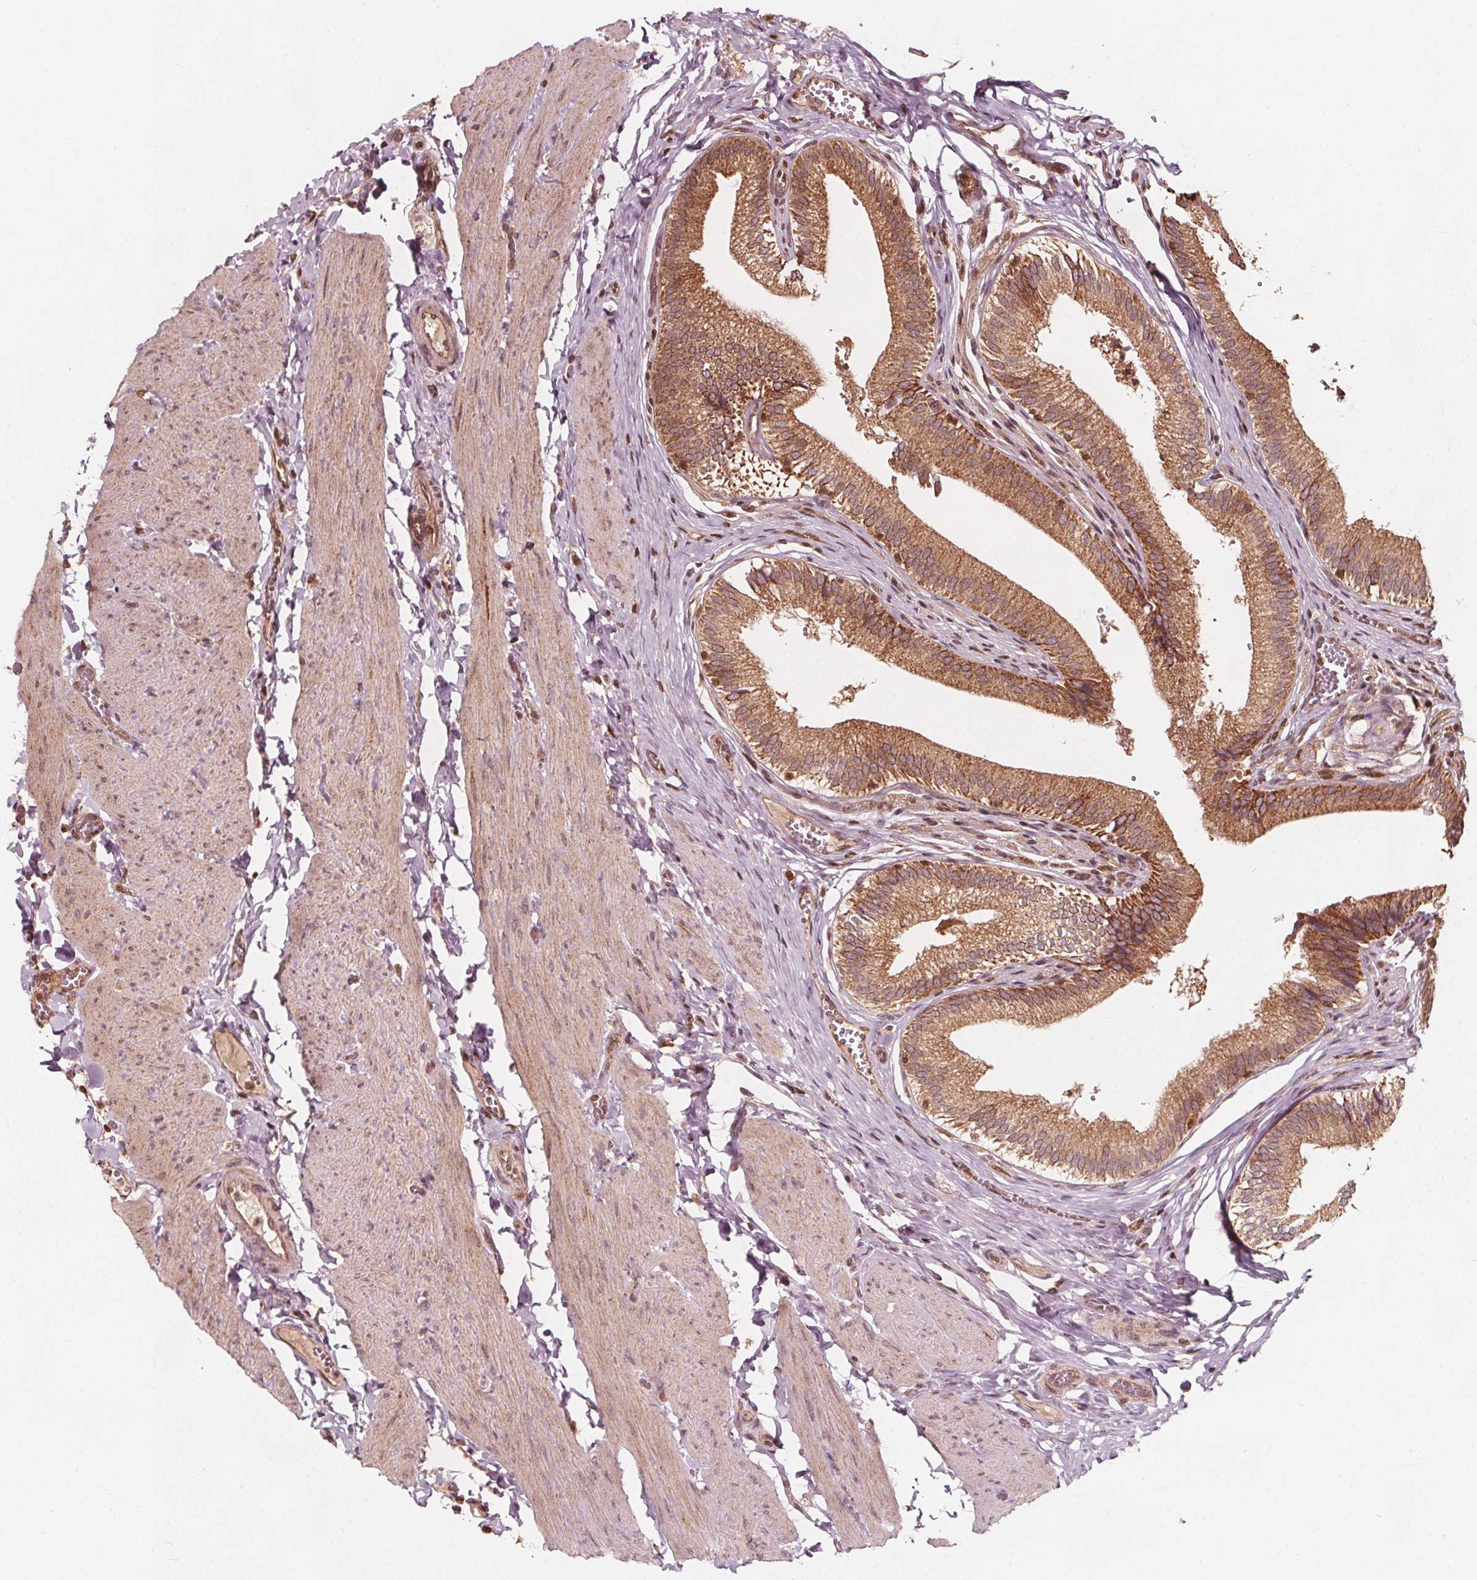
{"staining": {"intensity": "moderate", "quantity": ">75%", "location": "cytoplasmic/membranous"}, "tissue": "gallbladder", "cell_type": "Glandular cells", "image_type": "normal", "snomed": [{"axis": "morphology", "description": "Normal tissue, NOS"}, {"axis": "topography", "description": "Gallbladder"}, {"axis": "topography", "description": "Peripheral nerve tissue"}], "caption": "Glandular cells display medium levels of moderate cytoplasmic/membranous expression in about >75% of cells in normal gallbladder.", "gene": "AIP", "patient": {"sex": "male", "age": 17}}